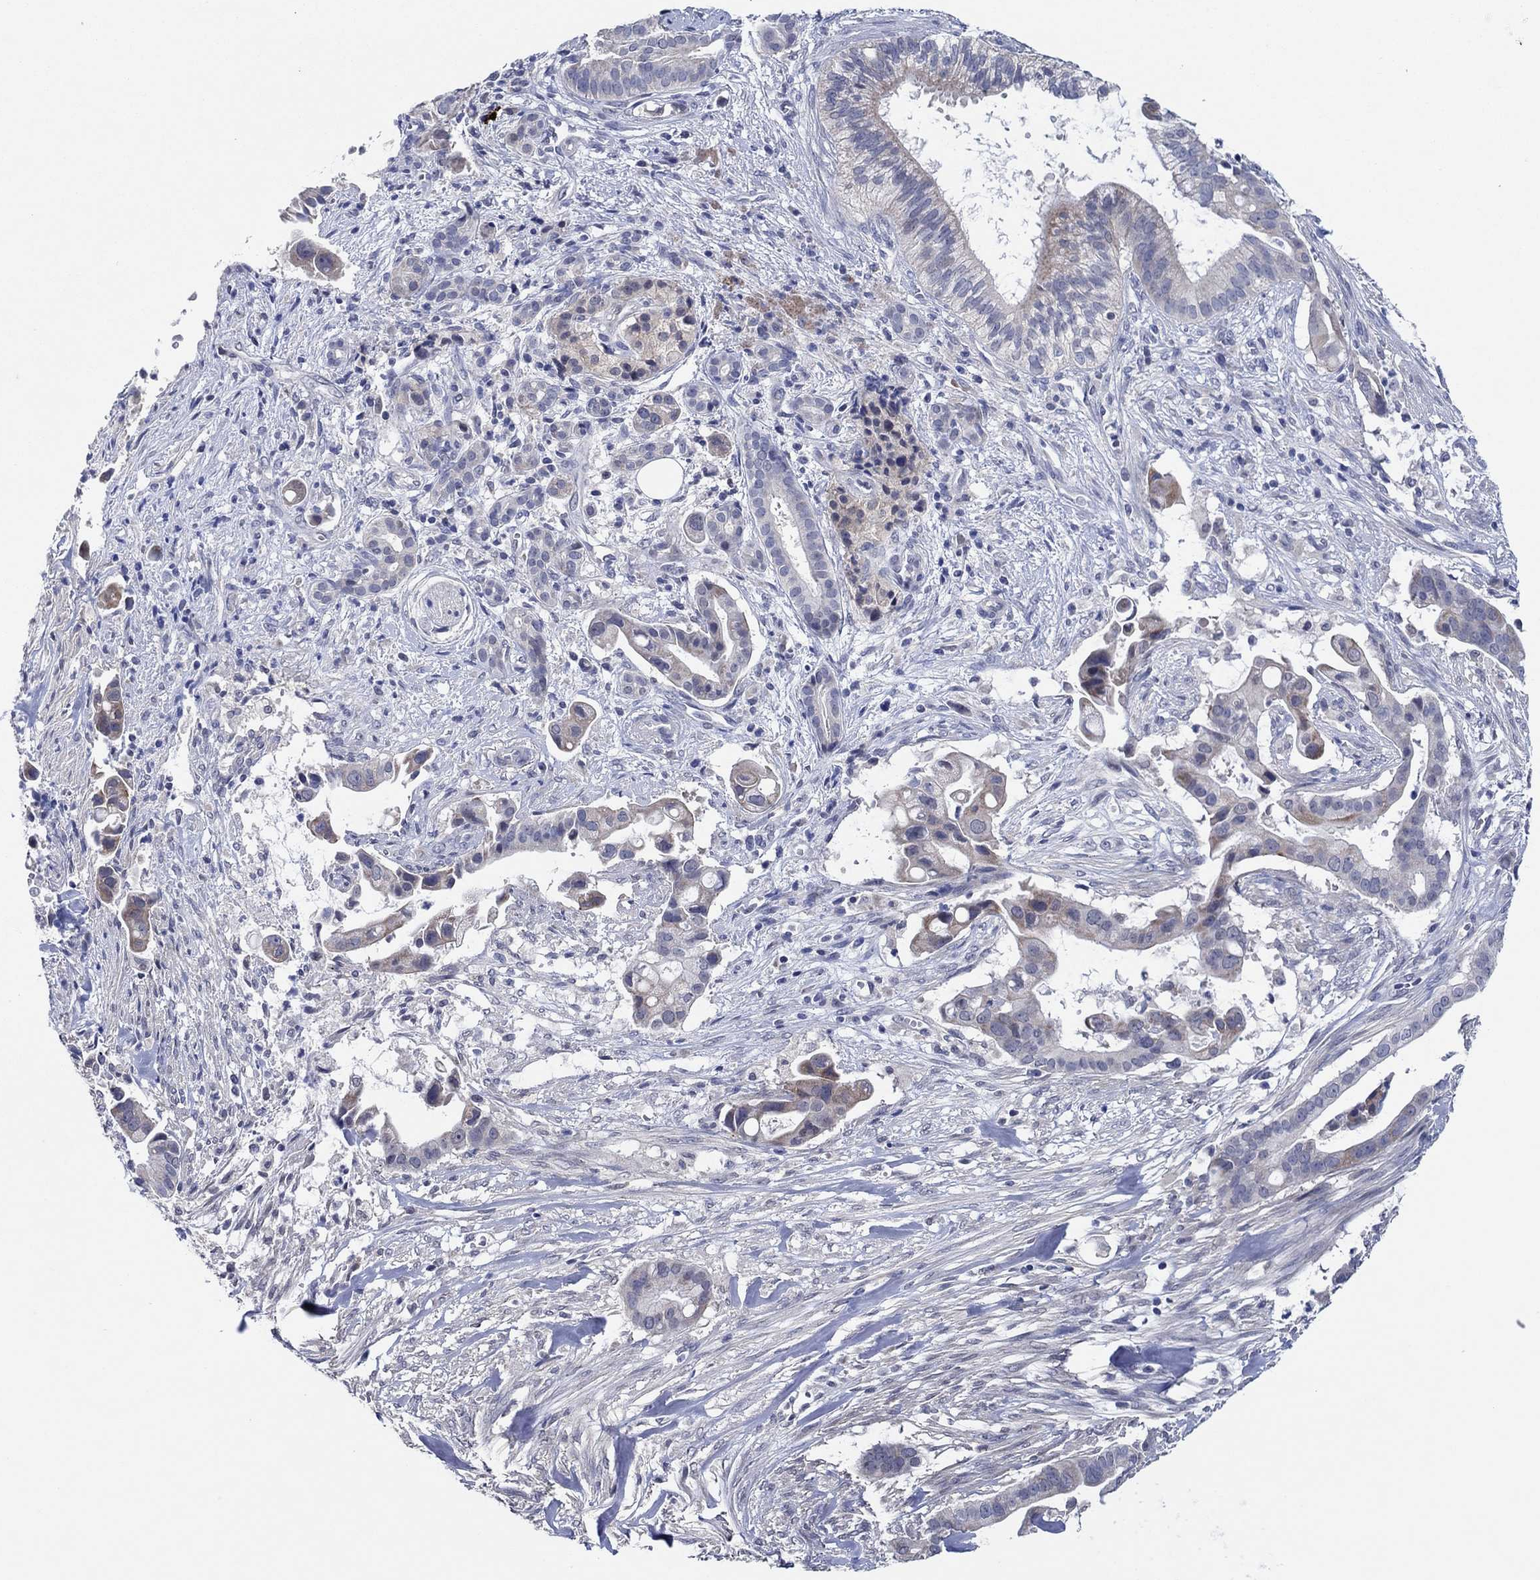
{"staining": {"intensity": "weak", "quantity": "<25%", "location": "cytoplasmic/membranous"}, "tissue": "pancreatic cancer", "cell_type": "Tumor cells", "image_type": "cancer", "snomed": [{"axis": "morphology", "description": "Adenocarcinoma, NOS"}, {"axis": "topography", "description": "Pancreas"}], "caption": "Immunohistochemical staining of pancreatic adenocarcinoma exhibits no significant staining in tumor cells.", "gene": "PRRT3", "patient": {"sex": "male", "age": 61}}